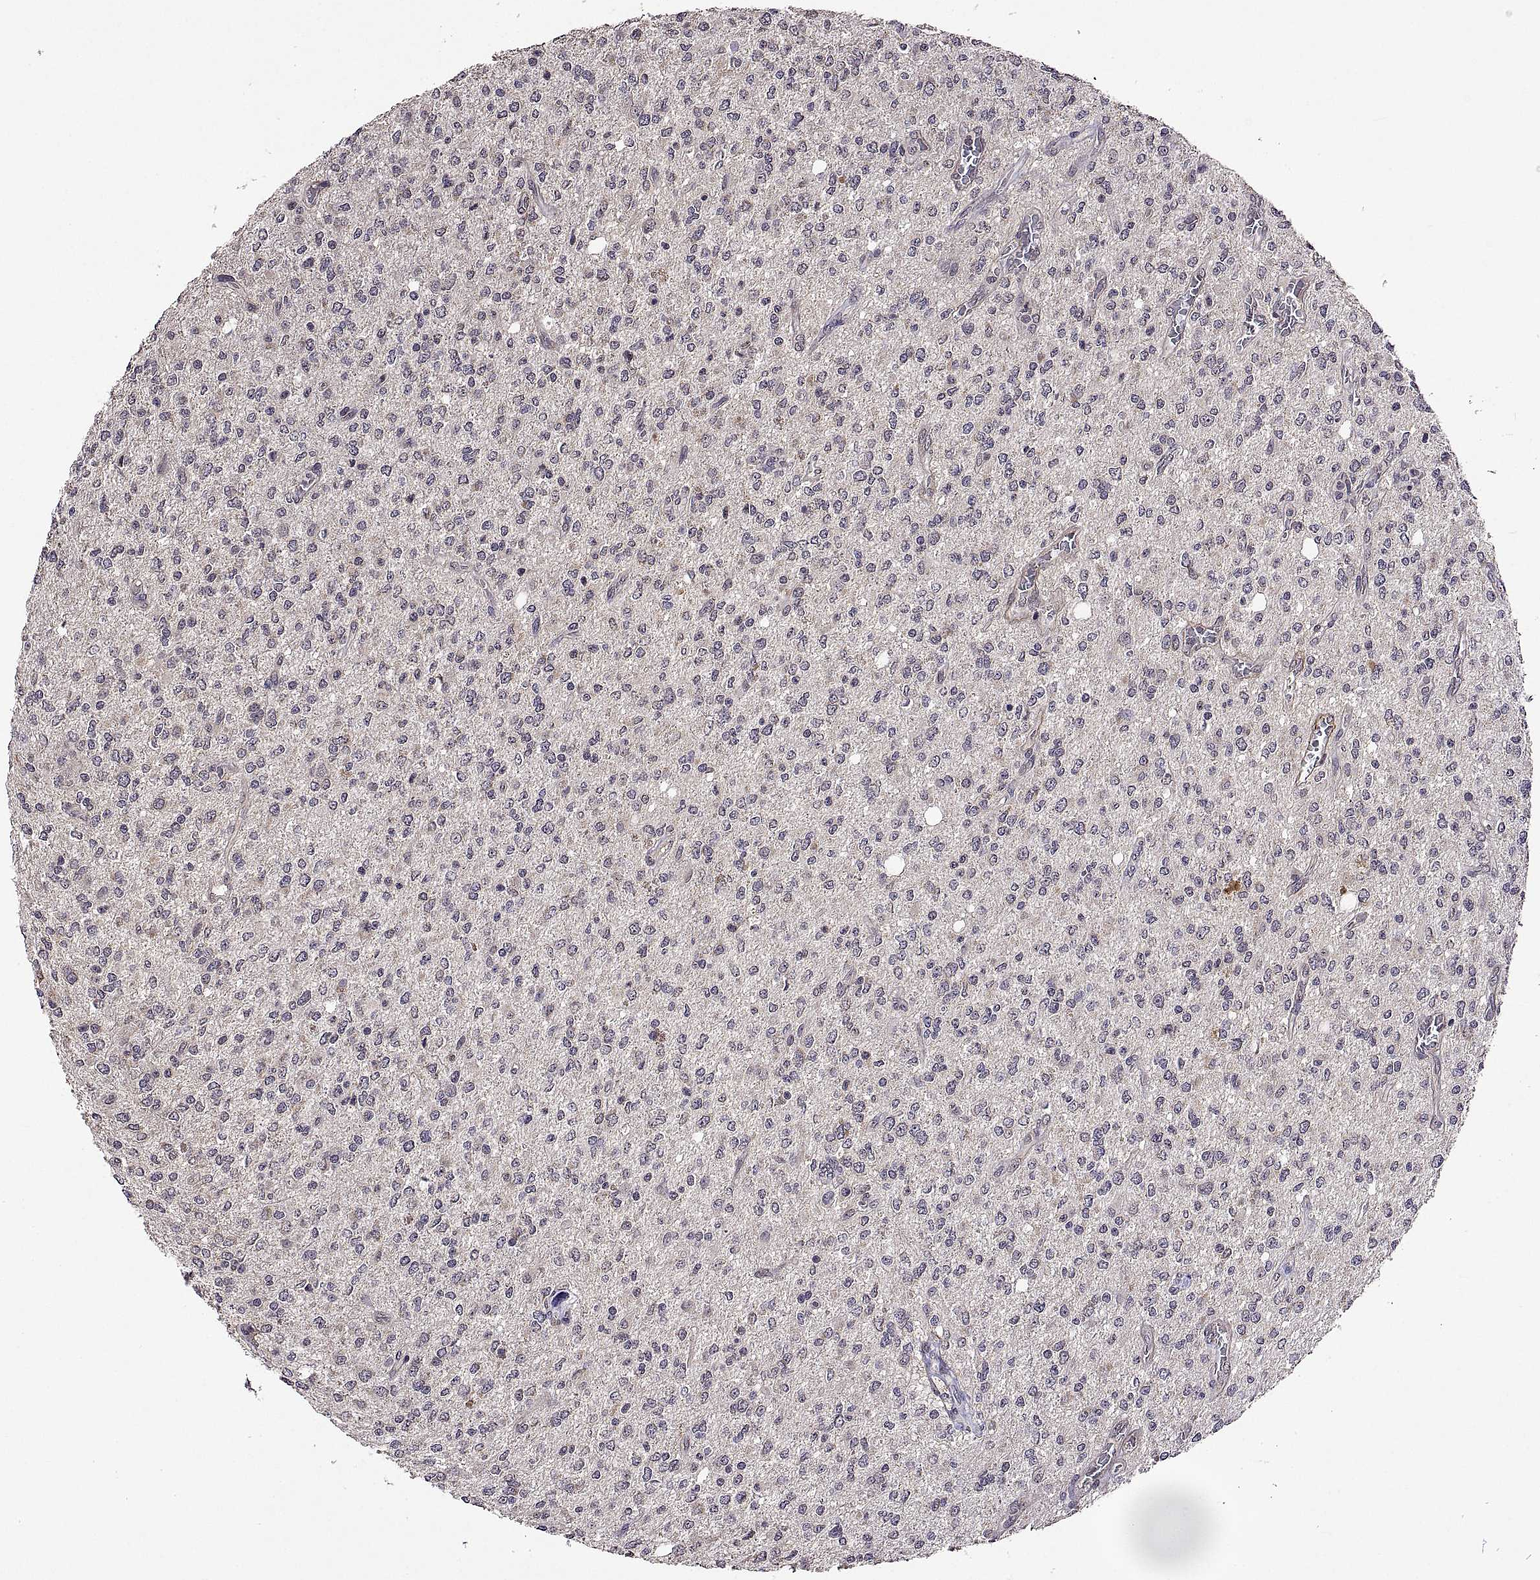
{"staining": {"intensity": "negative", "quantity": "none", "location": "none"}, "tissue": "glioma", "cell_type": "Tumor cells", "image_type": "cancer", "snomed": [{"axis": "morphology", "description": "Glioma, malignant, Low grade"}, {"axis": "topography", "description": "Brain"}], "caption": "The micrograph displays no significant expression in tumor cells of low-grade glioma (malignant).", "gene": "LAMA1", "patient": {"sex": "male", "age": 67}}